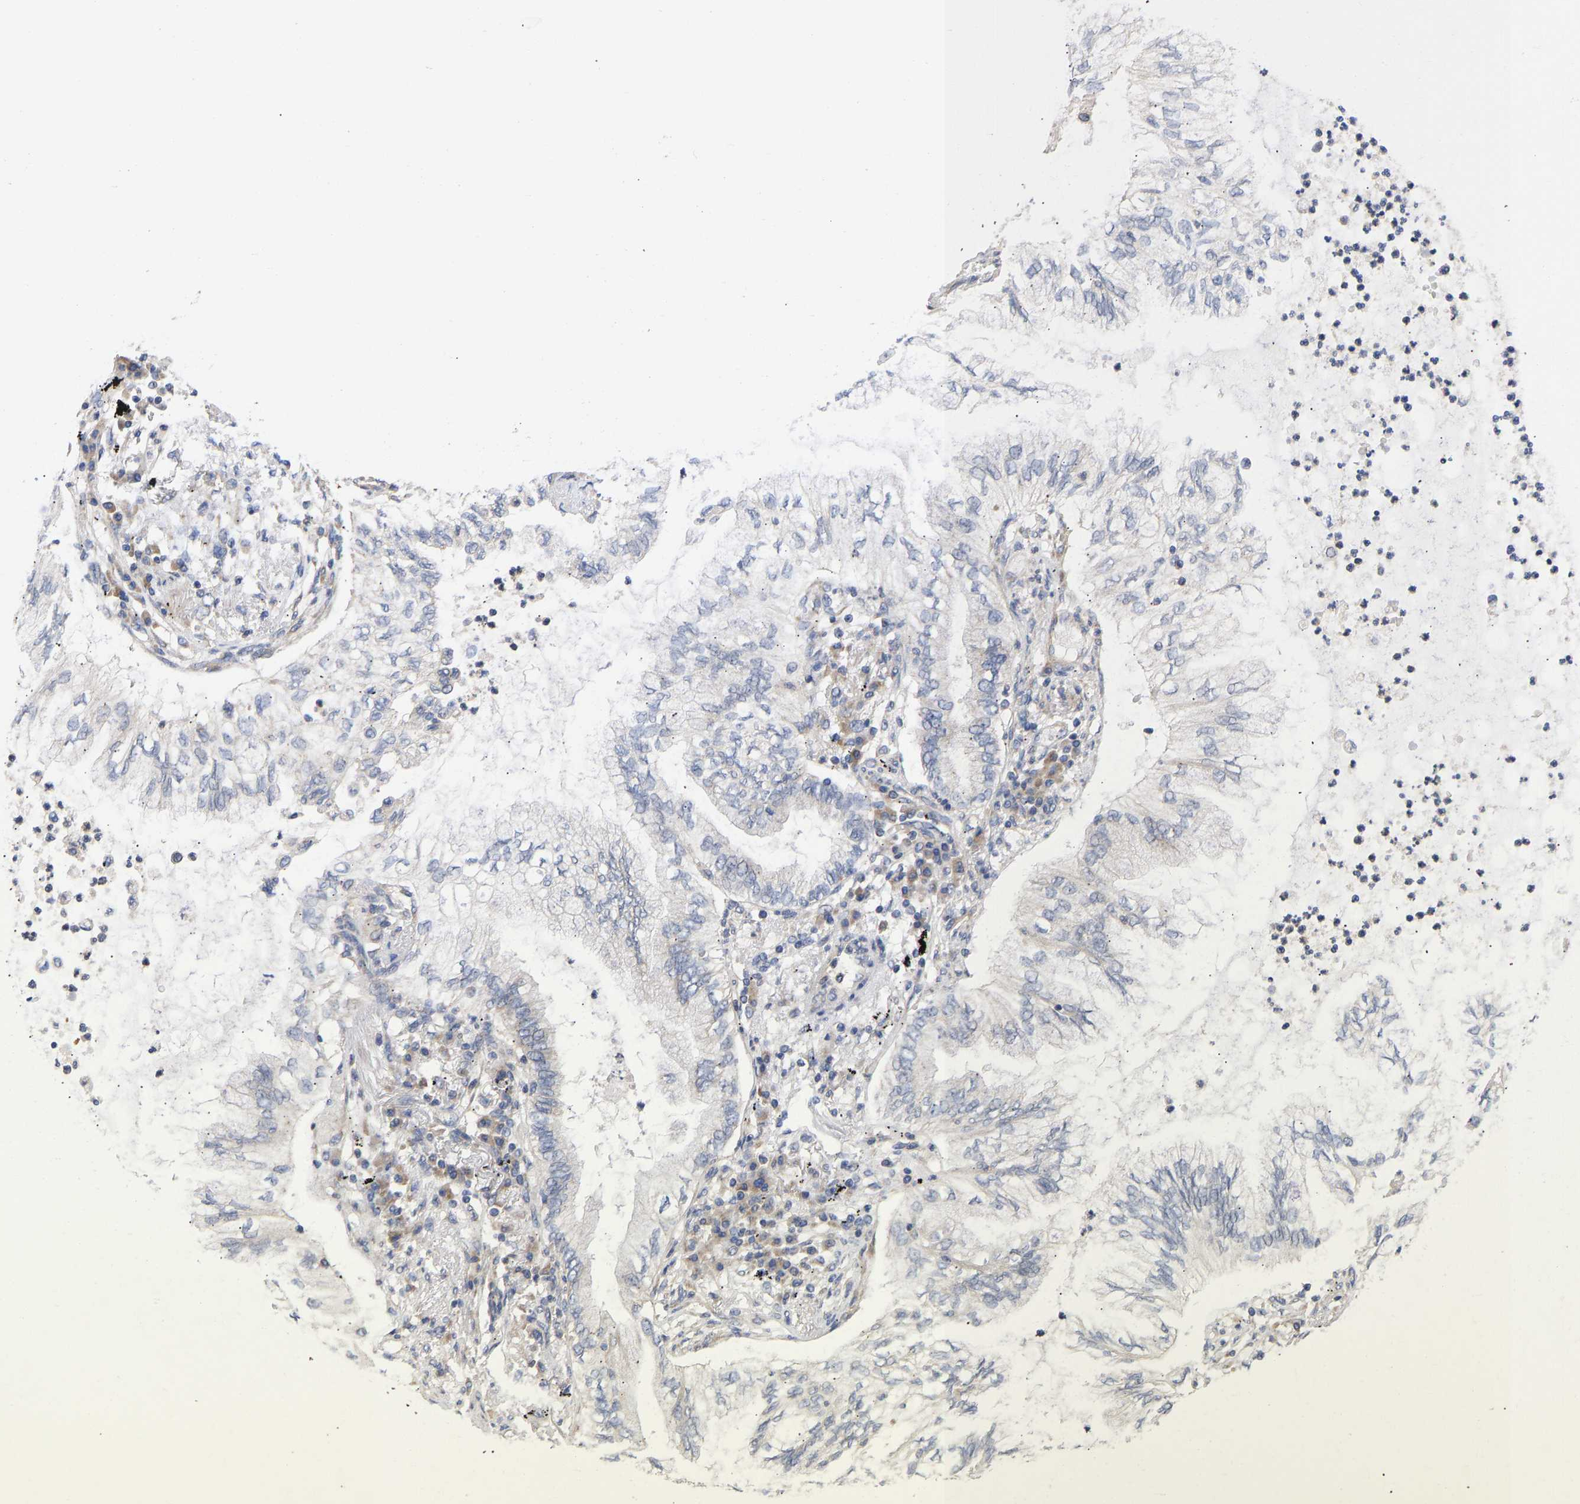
{"staining": {"intensity": "negative", "quantity": "none", "location": "none"}, "tissue": "lung cancer", "cell_type": "Tumor cells", "image_type": "cancer", "snomed": [{"axis": "morphology", "description": "Normal tissue, NOS"}, {"axis": "morphology", "description": "Adenocarcinoma, NOS"}, {"axis": "topography", "description": "Bronchus"}, {"axis": "topography", "description": "Lung"}], "caption": "A histopathology image of human lung cancer (adenocarcinoma) is negative for staining in tumor cells.", "gene": "MAP2K3", "patient": {"sex": "female", "age": 70}}